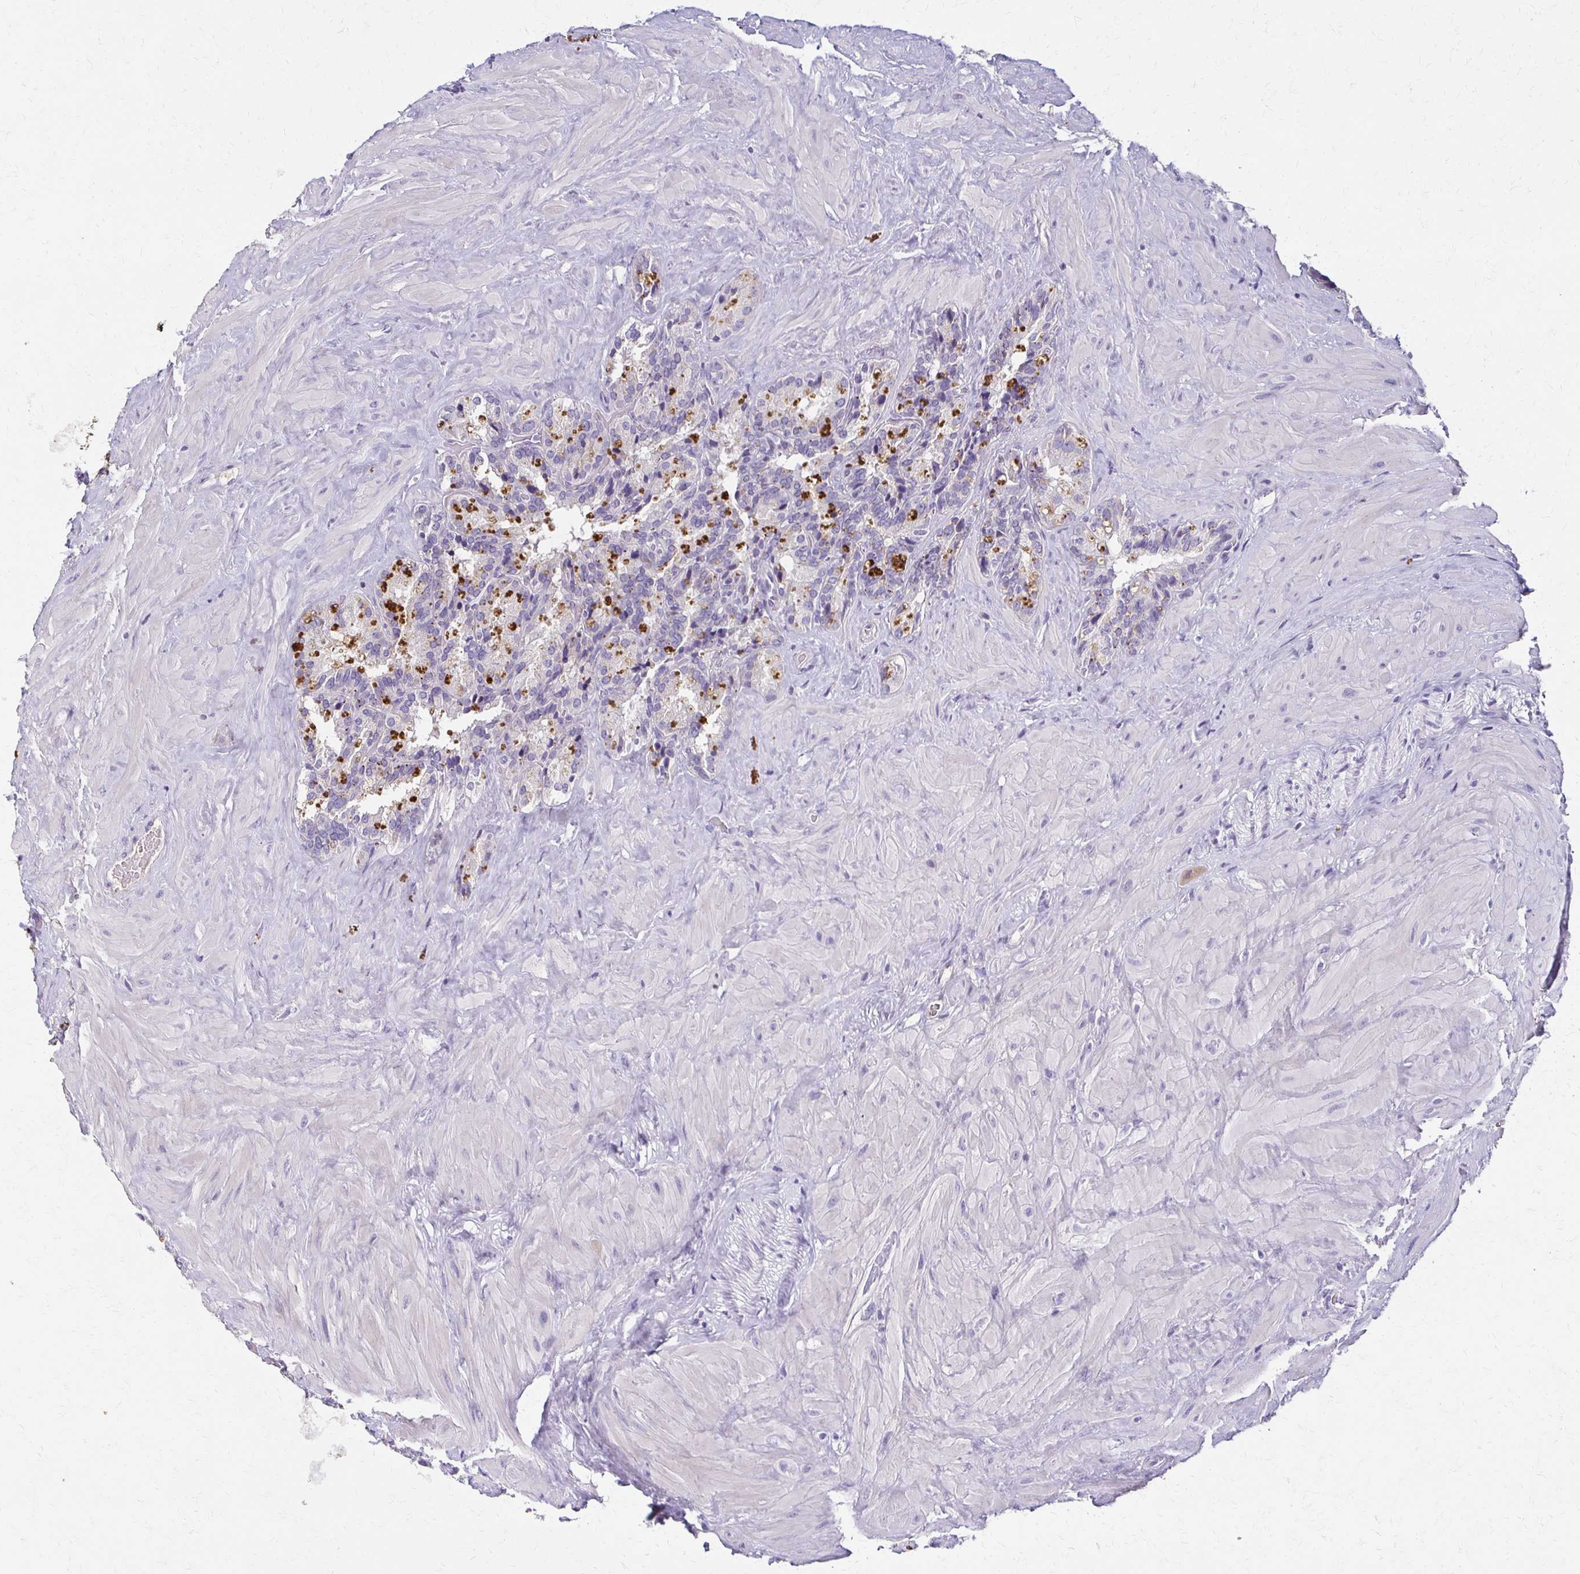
{"staining": {"intensity": "moderate", "quantity": "<25%", "location": "cytoplasmic/membranous"}, "tissue": "seminal vesicle", "cell_type": "Glandular cells", "image_type": "normal", "snomed": [{"axis": "morphology", "description": "Normal tissue, NOS"}, {"axis": "topography", "description": "Seminal veicle"}], "caption": "Brown immunohistochemical staining in benign human seminal vesicle shows moderate cytoplasmic/membranous expression in approximately <25% of glandular cells.", "gene": "BBS12", "patient": {"sex": "male", "age": 60}}